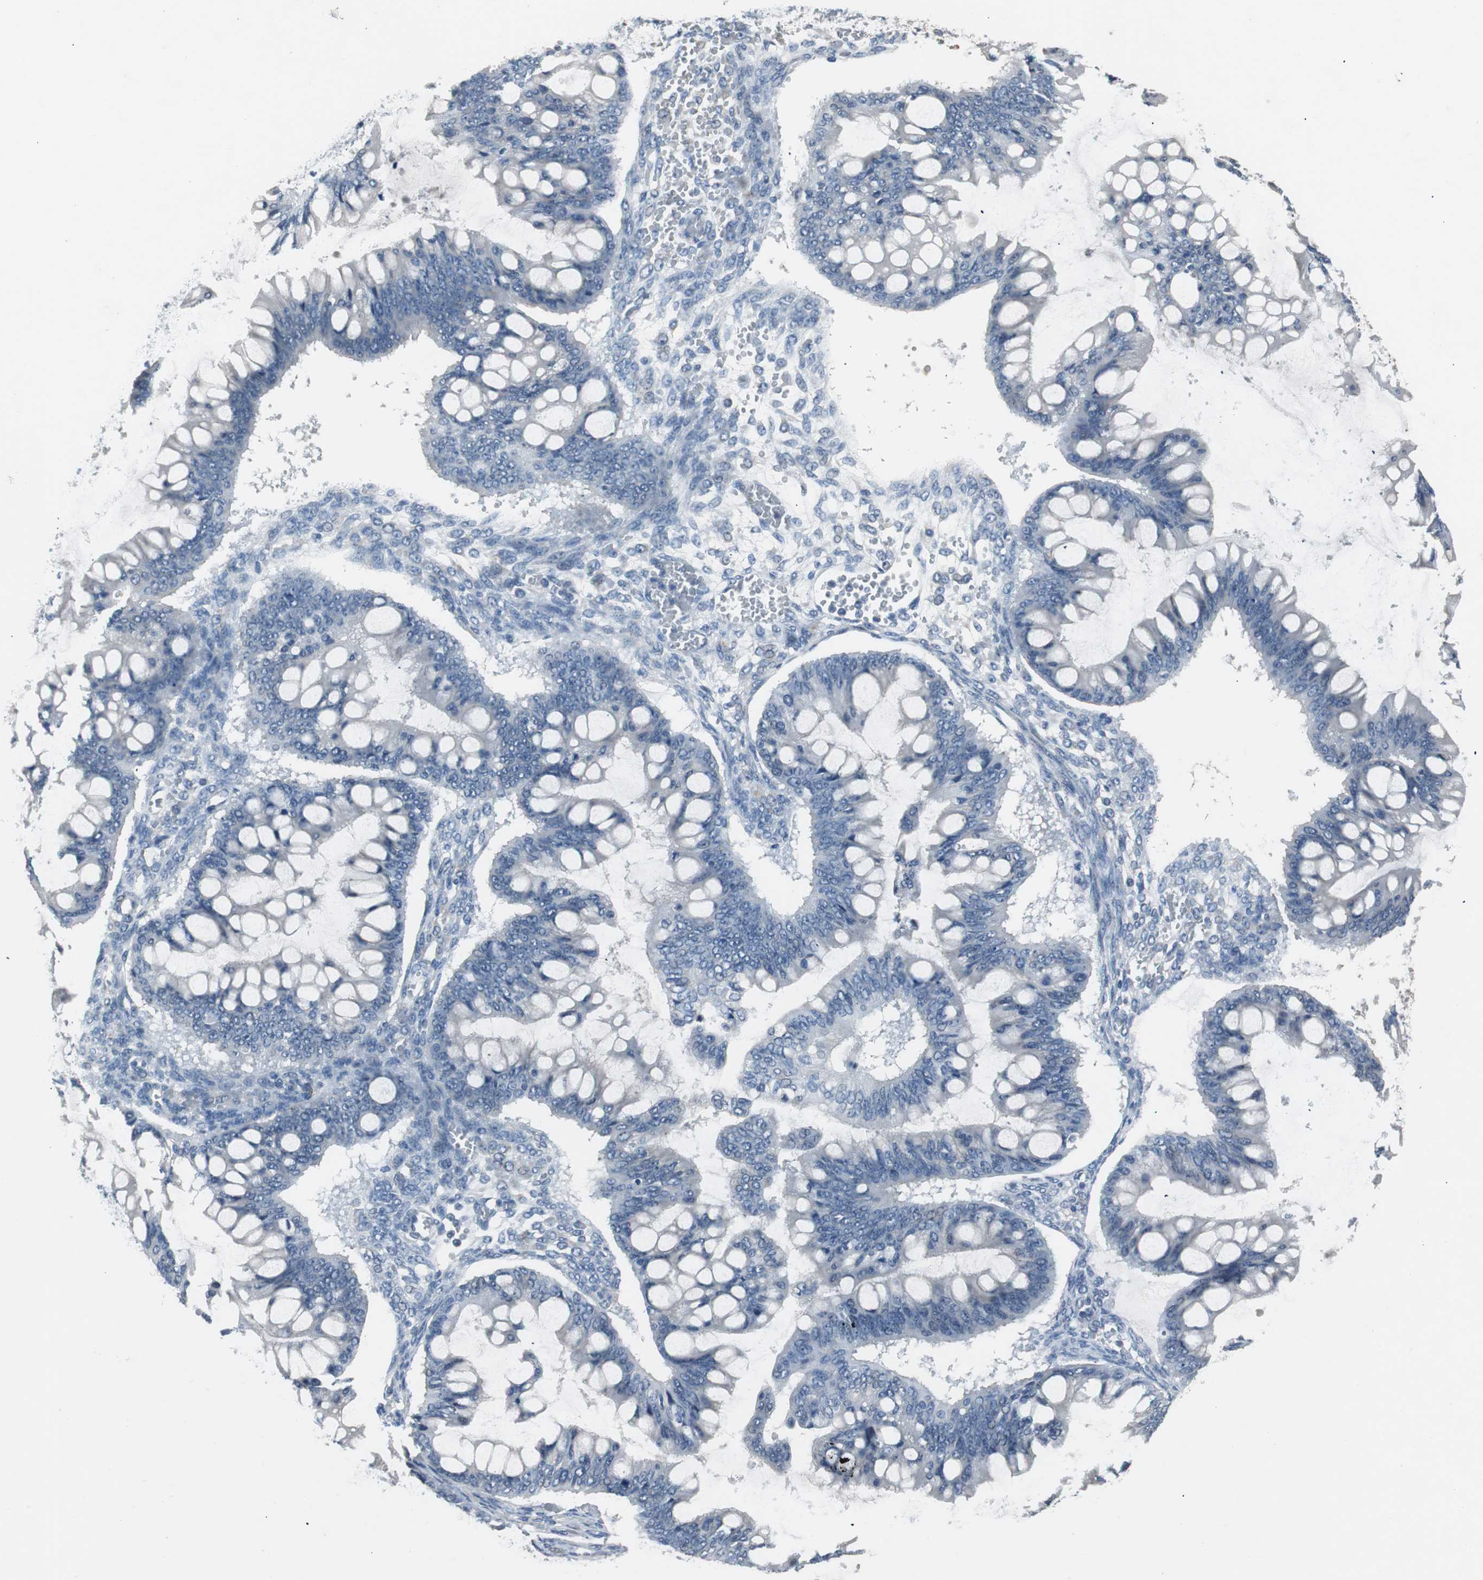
{"staining": {"intensity": "negative", "quantity": "none", "location": "none"}, "tissue": "ovarian cancer", "cell_type": "Tumor cells", "image_type": "cancer", "snomed": [{"axis": "morphology", "description": "Cystadenocarcinoma, mucinous, NOS"}, {"axis": "topography", "description": "Ovary"}], "caption": "Immunohistochemical staining of ovarian mucinous cystadenocarcinoma reveals no significant positivity in tumor cells.", "gene": "PCYT1B", "patient": {"sex": "female", "age": 73}}